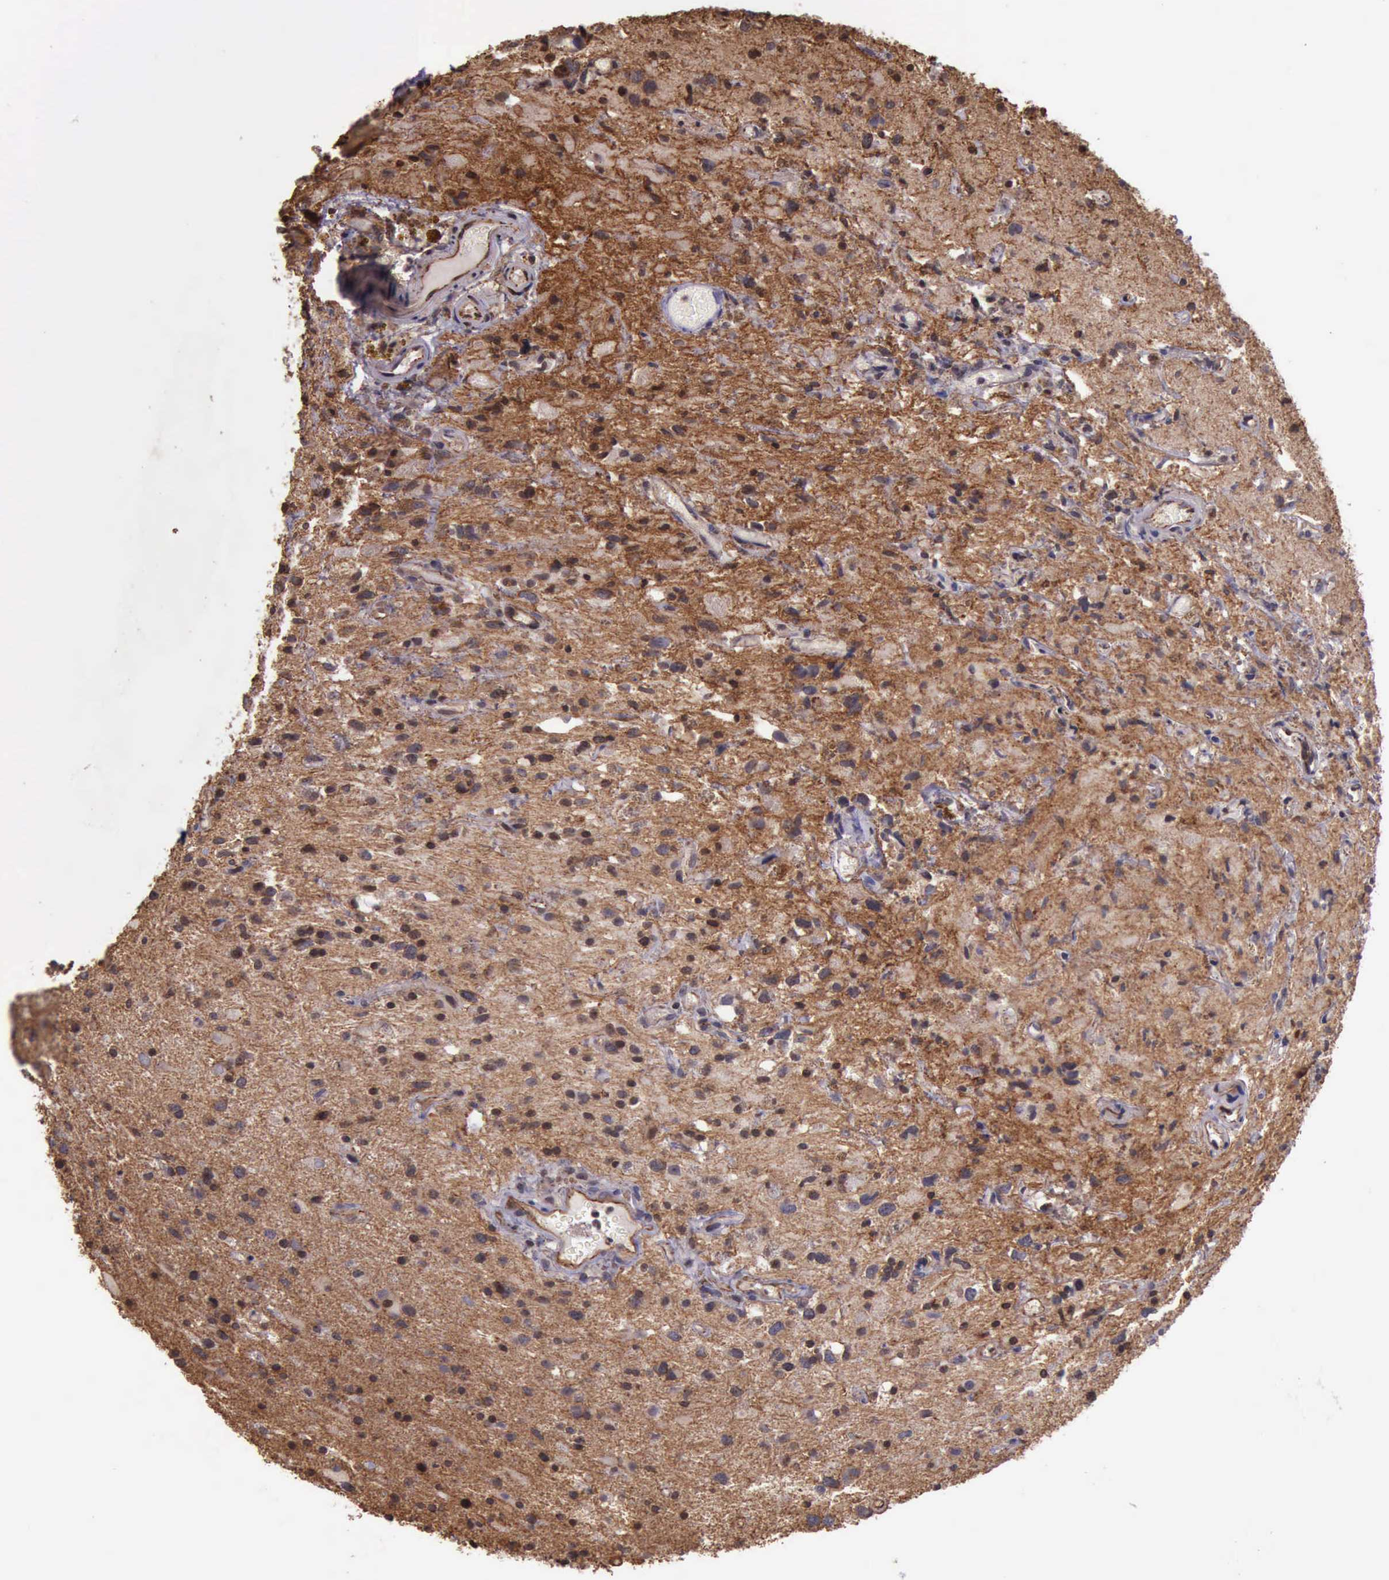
{"staining": {"intensity": "moderate", "quantity": ">75%", "location": "cytoplasmic/membranous"}, "tissue": "glioma", "cell_type": "Tumor cells", "image_type": "cancer", "snomed": [{"axis": "morphology", "description": "Glioma, malignant, High grade"}, {"axis": "topography", "description": "Brain"}], "caption": "IHC of glioma displays medium levels of moderate cytoplasmic/membranous positivity in about >75% of tumor cells. The staining was performed using DAB, with brown indicating positive protein expression. Nuclei are stained blue with hematoxylin.", "gene": "CTNNB1", "patient": {"sex": "male", "age": 48}}